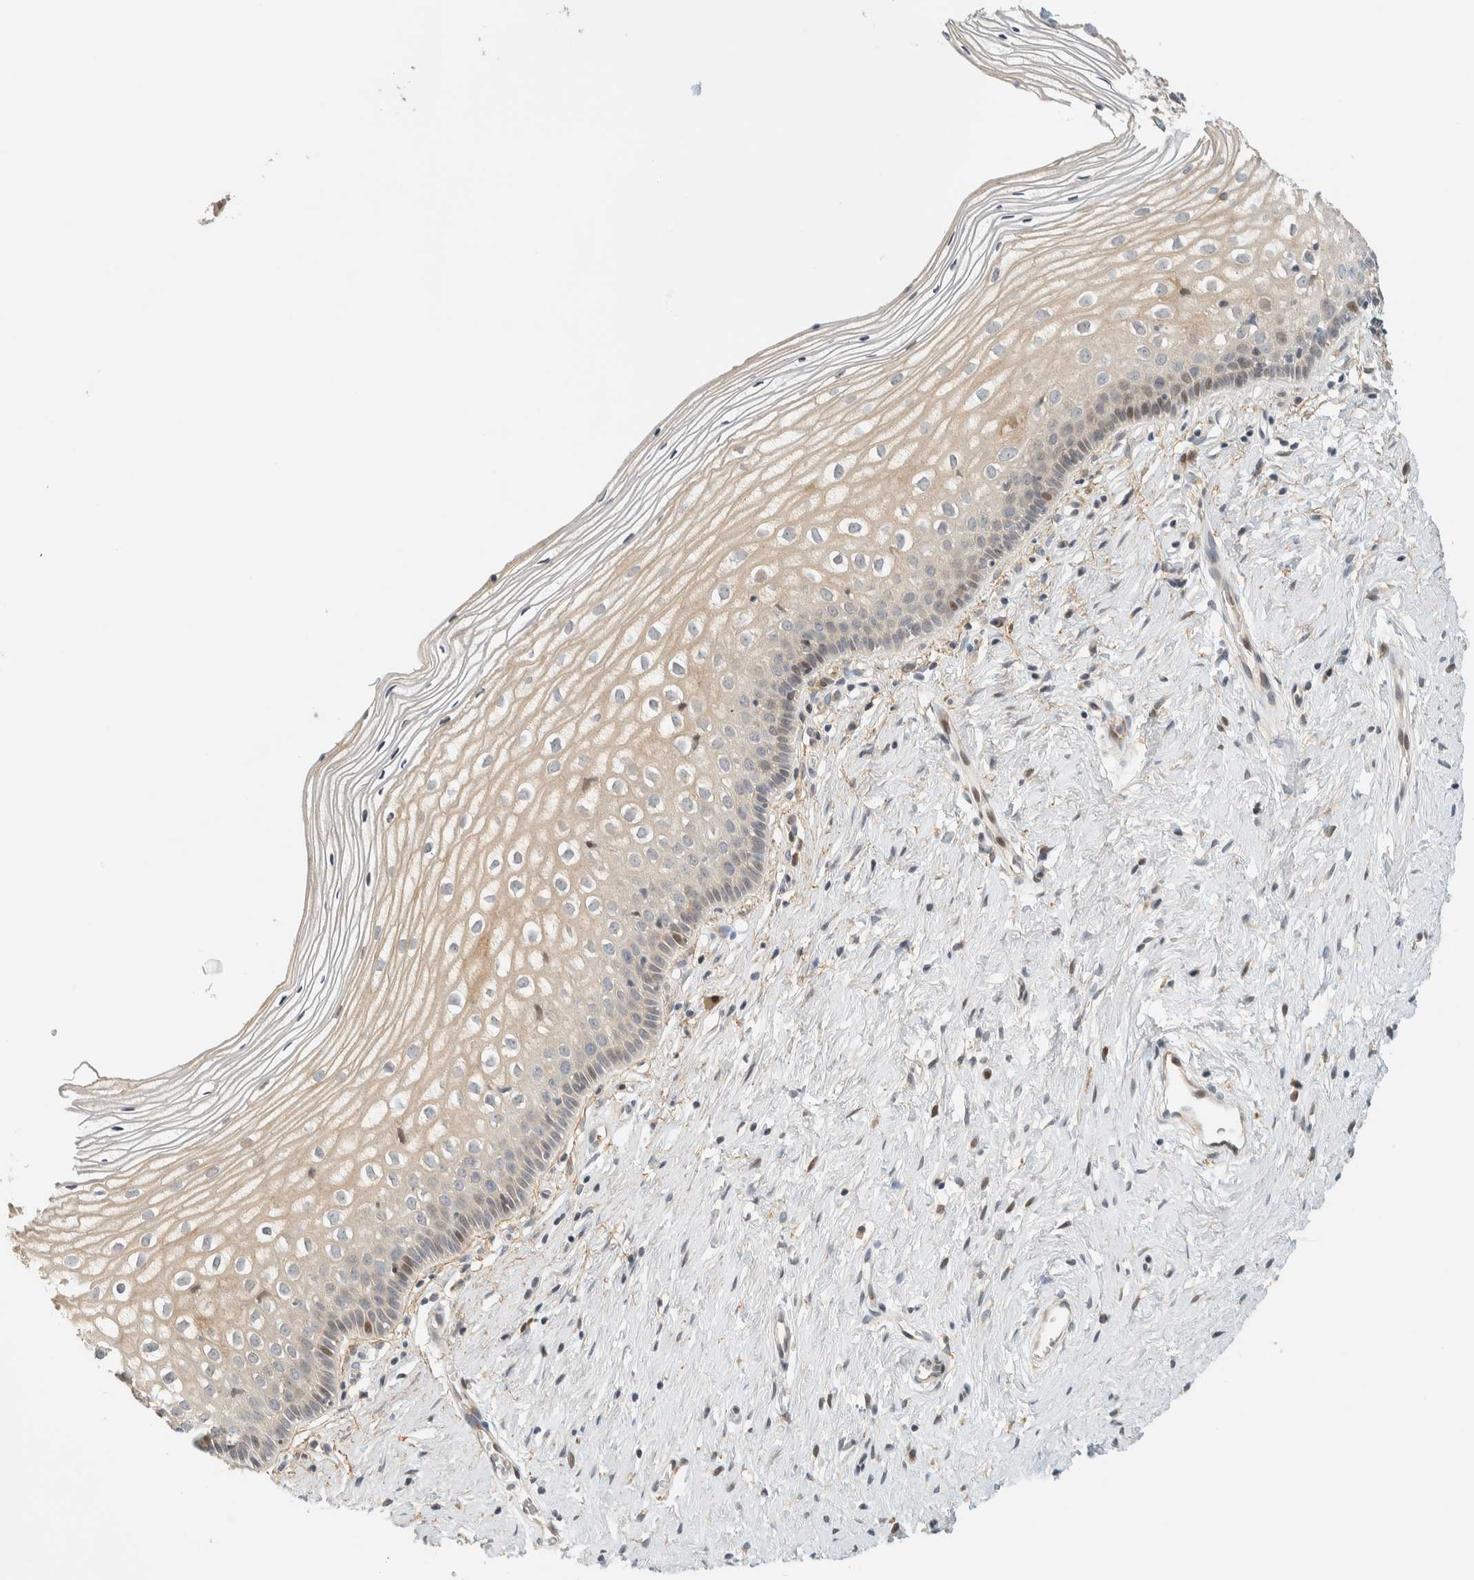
{"staining": {"intensity": "weak", "quantity": "<25%", "location": "cytoplasmic/membranous,nuclear"}, "tissue": "cervix", "cell_type": "Squamous epithelial cells", "image_type": "normal", "snomed": [{"axis": "morphology", "description": "Normal tissue, NOS"}, {"axis": "topography", "description": "Cervix"}], "caption": "Immunohistochemistry image of unremarkable cervix stained for a protein (brown), which exhibits no staining in squamous epithelial cells.", "gene": "CCDC171", "patient": {"sex": "female", "age": 27}}